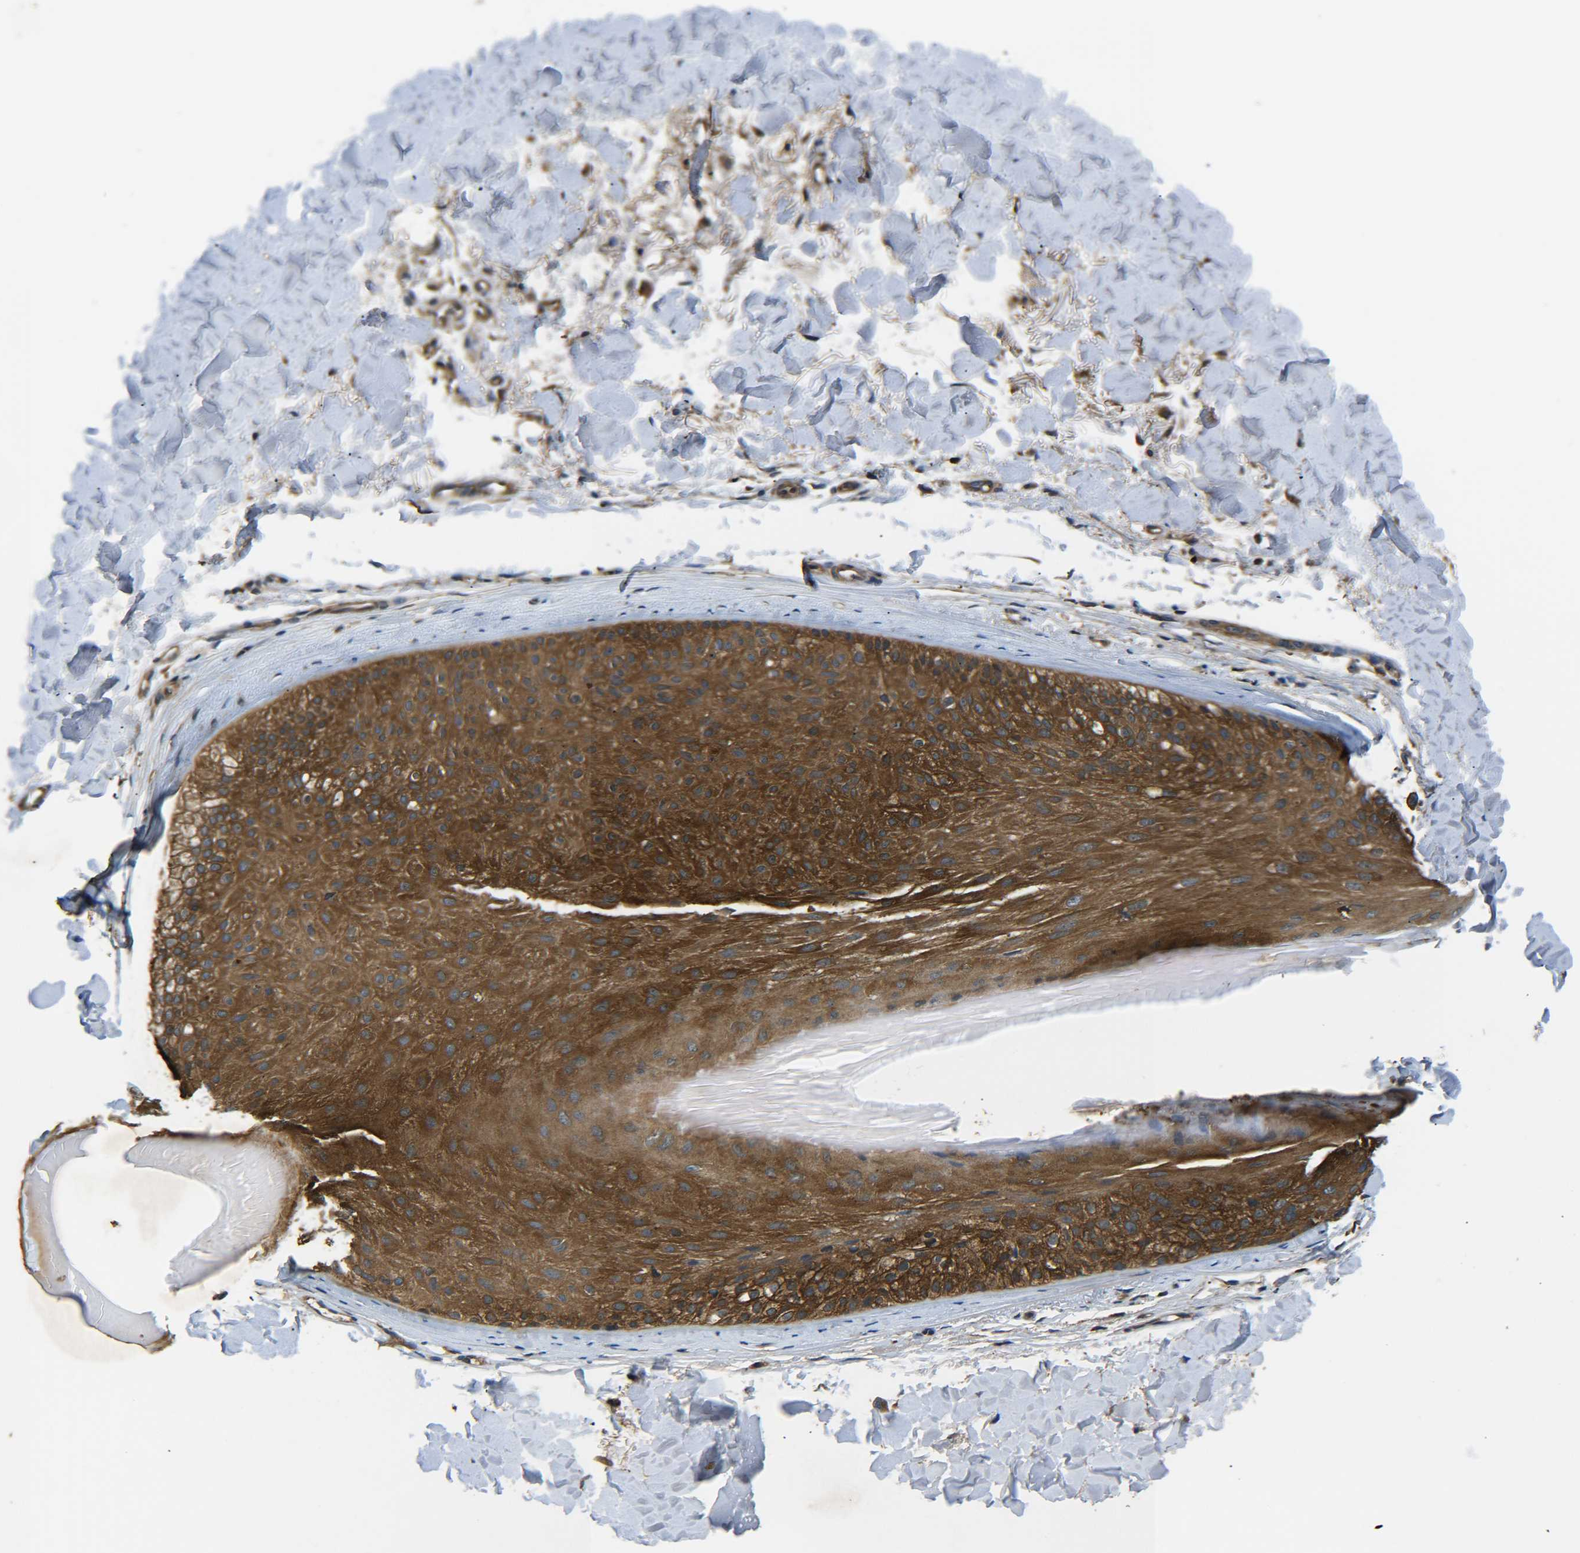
{"staining": {"intensity": "strong", "quantity": ">75%", "location": "cytoplasmic/membranous"}, "tissue": "skin cancer", "cell_type": "Tumor cells", "image_type": "cancer", "snomed": [{"axis": "morphology", "description": "Normal tissue, NOS"}, {"axis": "morphology", "description": "Basal cell carcinoma"}, {"axis": "topography", "description": "Skin"}], "caption": "IHC (DAB) staining of basal cell carcinoma (skin) shows strong cytoplasmic/membranous protein expression in about >75% of tumor cells.", "gene": "PREB", "patient": {"sex": "male", "age": 52}}